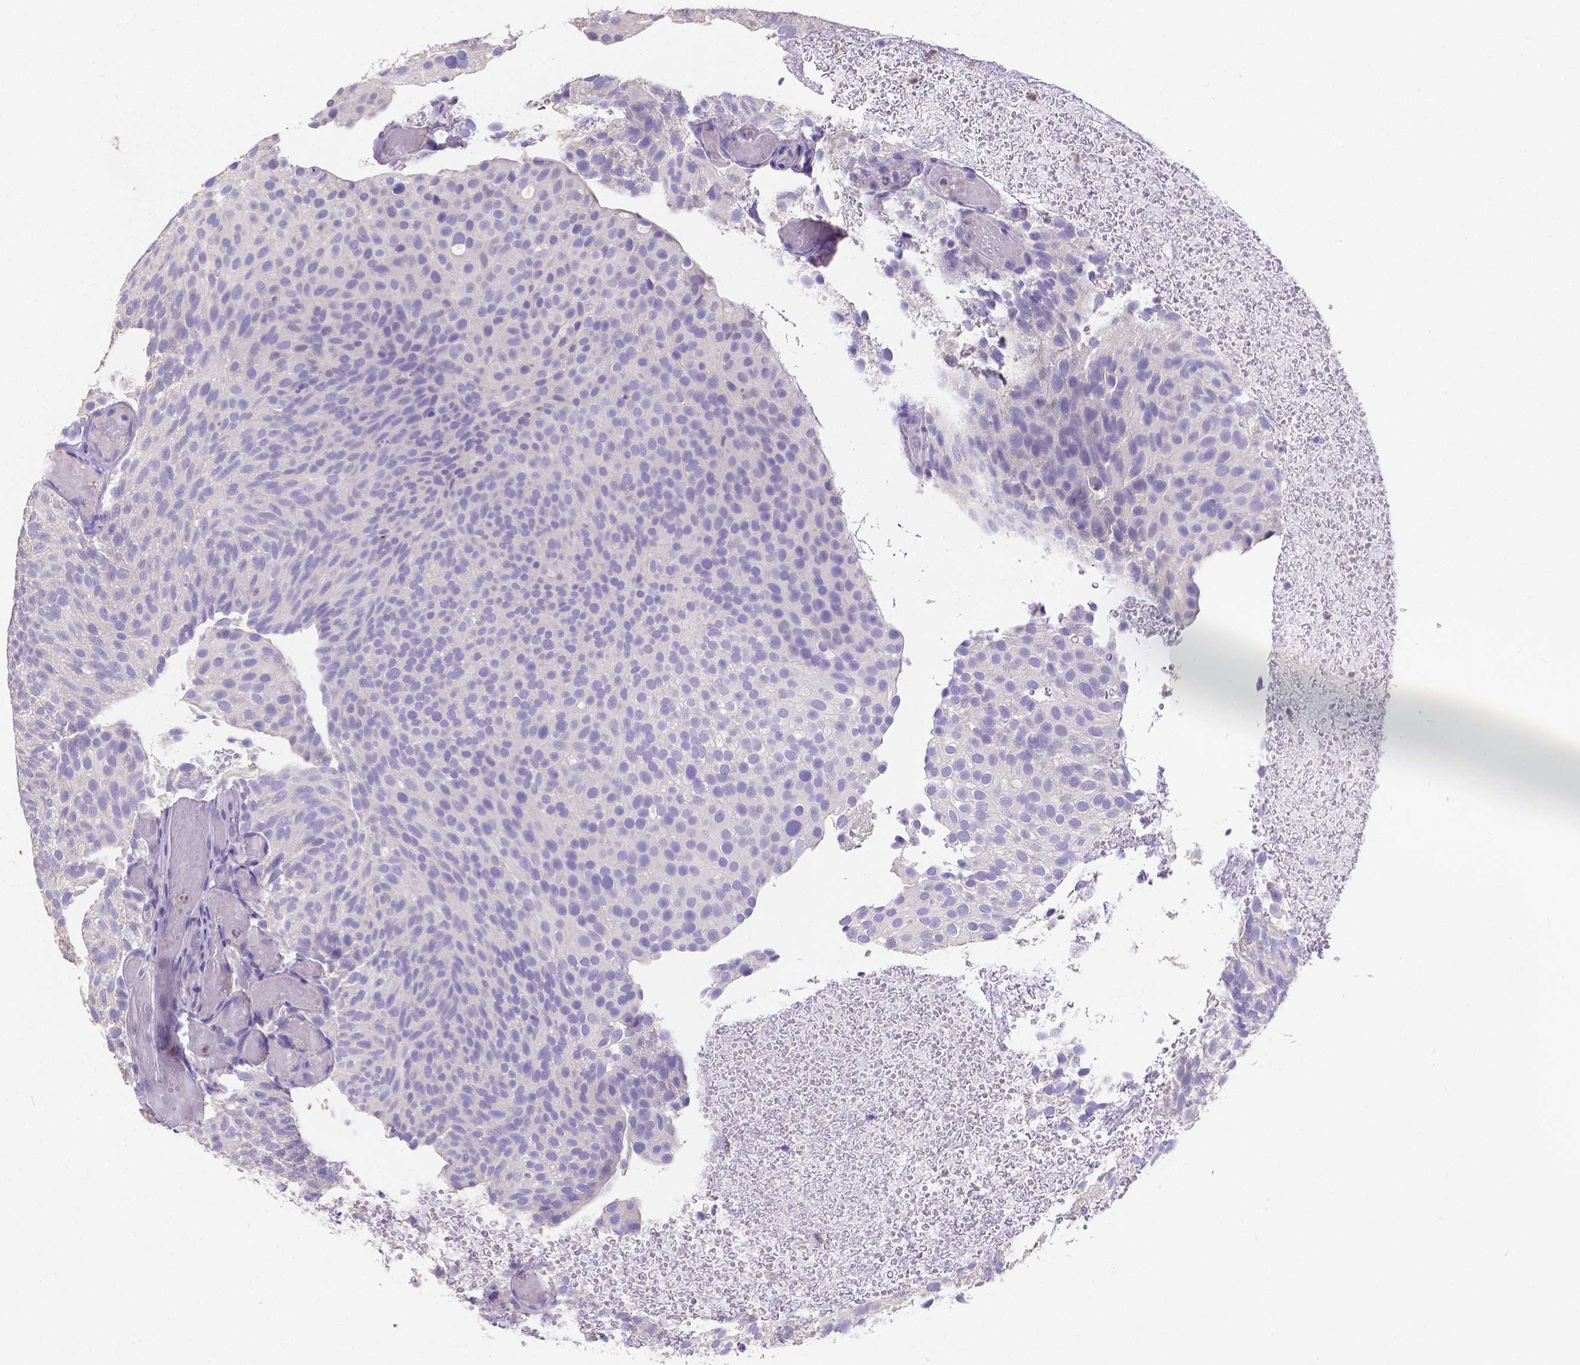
{"staining": {"intensity": "negative", "quantity": "none", "location": "none"}, "tissue": "urothelial cancer", "cell_type": "Tumor cells", "image_type": "cancer", "snomed": [{"axis": "morphology", "description": "Urothelial carcinoma, Low grade"}, {"axis": "topography", "description": "Urinary bladder"}], "caption": "Tumor cells are negative for protein expression in human urothelial cancer.", "gene": "ATP6V1D", "patient": {"sex": "male", "age": 78}}